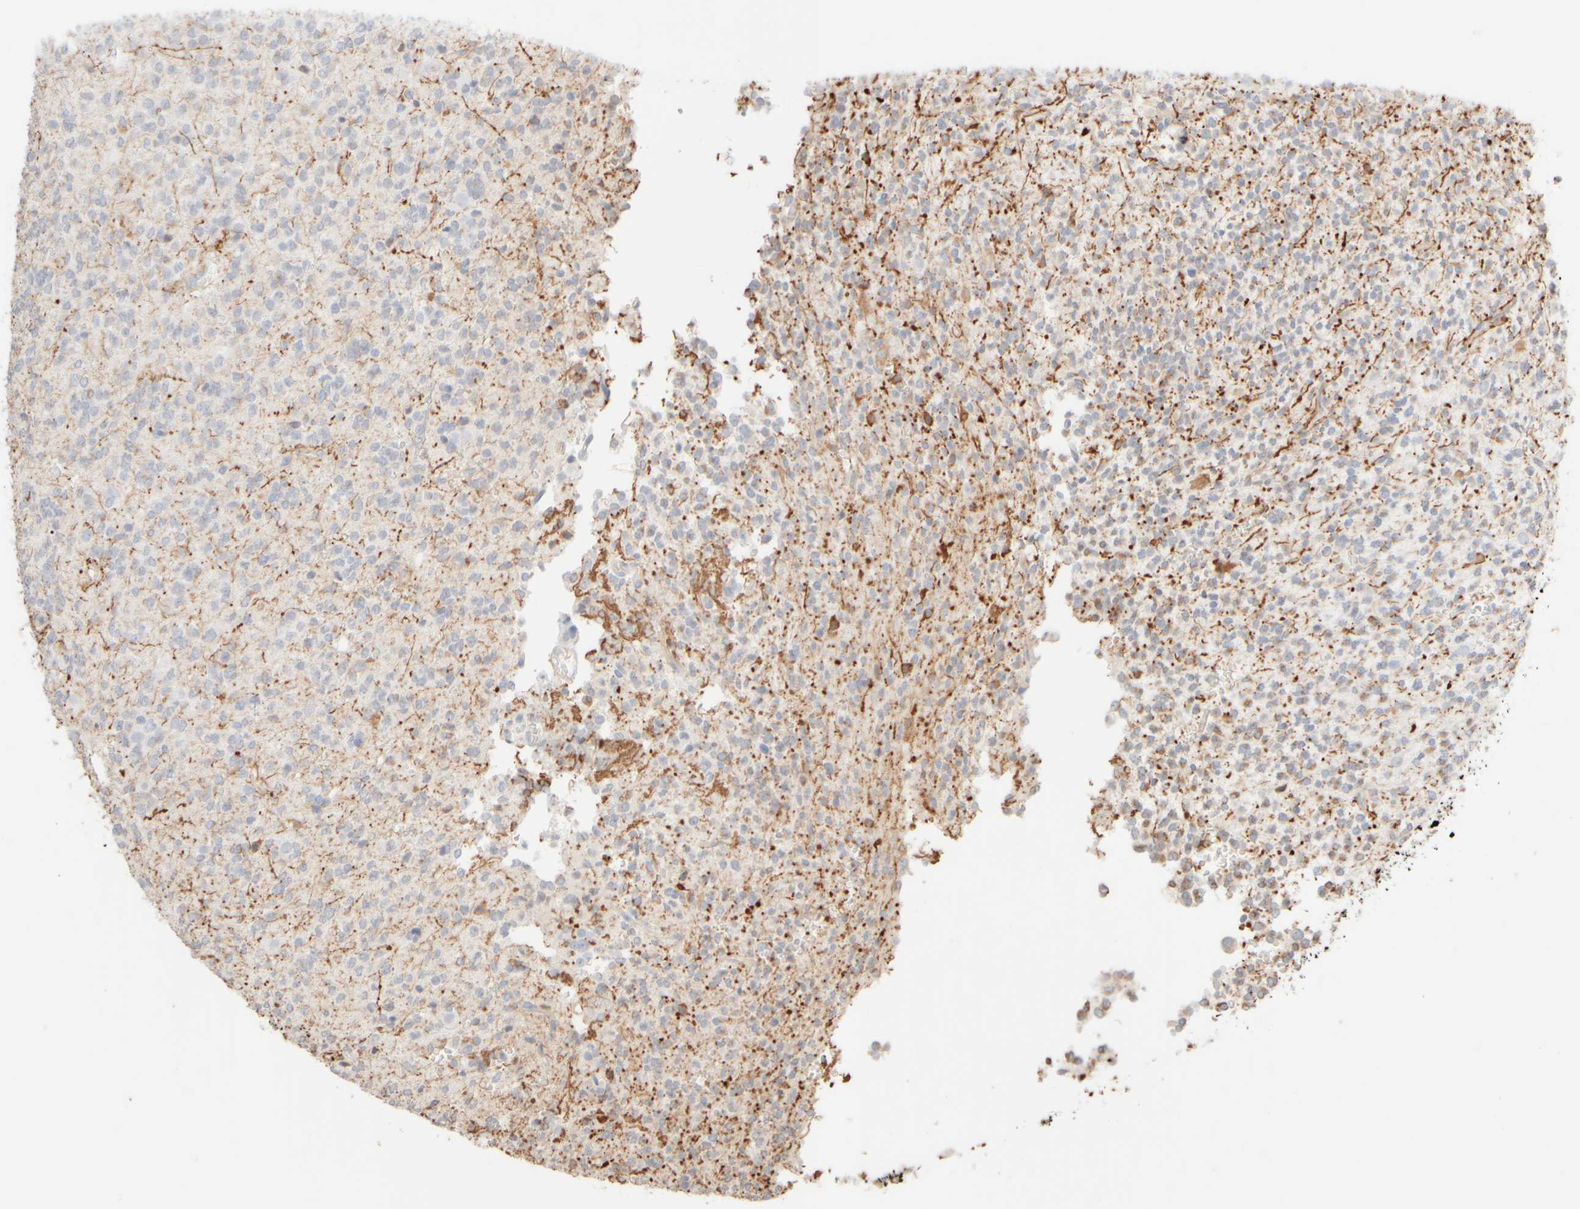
{"staining": {"intensity": "negative", "quantity": "none", "location": "none"}, "tissue": "glioma", "cell_type": "Tumor cells", "image_type": "cancer", "snomed": [{"axis": "morphology", "description": "Glioma, malignant, Low grade"}, {"axis": "topography", "description": "Brain"}], "caption": "There is no significant staining in tumor cells of glioma. (Immunohistochemistry (ihc), brightfield microscopy, high magnification).", "gene": "KRT15", "patient": {"sex": "male", "age": 38}}